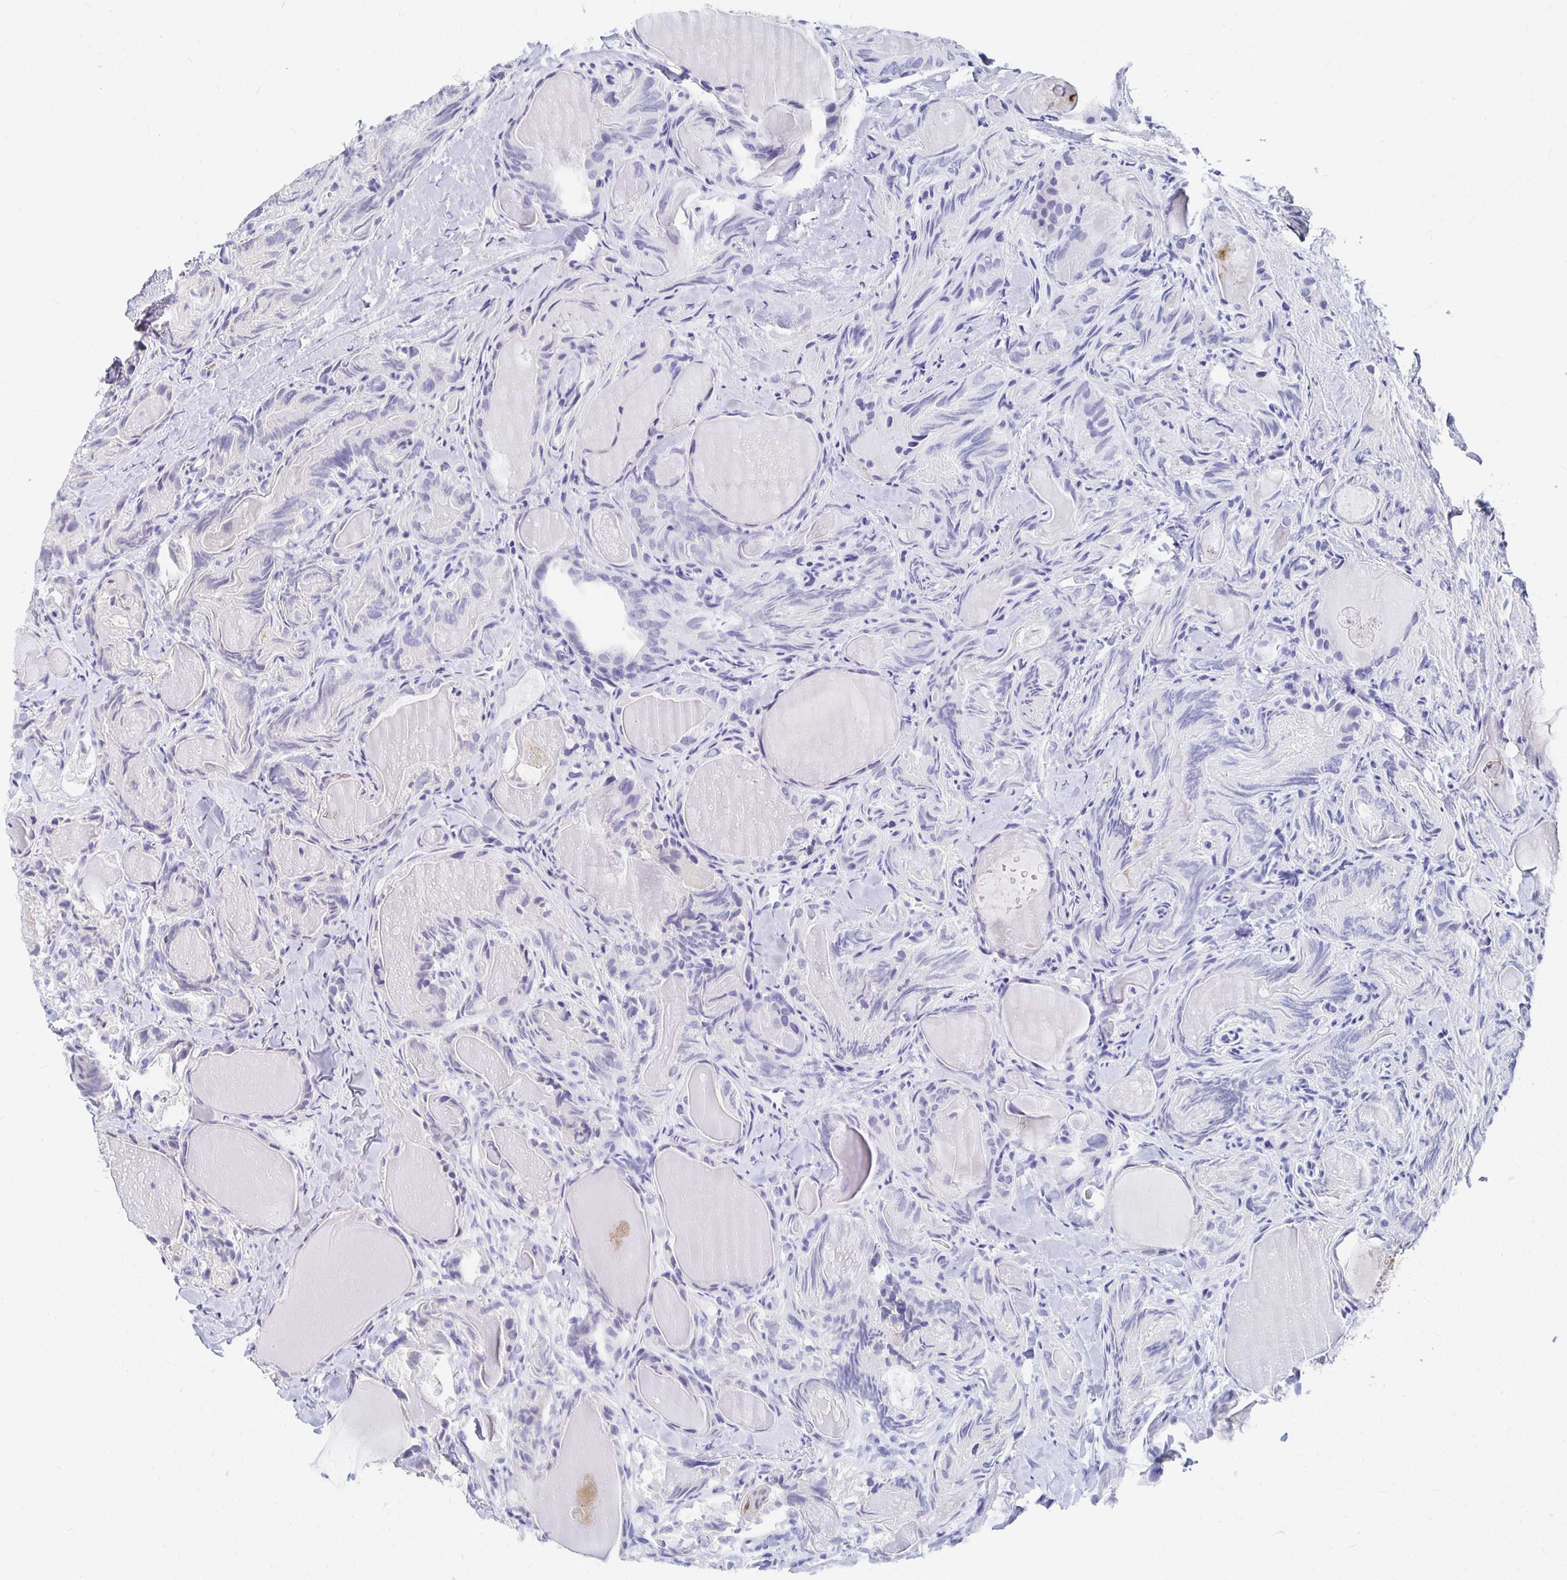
{"staining": {"intensity": "negative", "quantity": "none", "location": "none"}, "tissue": "thyroid cancer", "cell_type": "Tumor cells", "image_type": "cancer", "snomed": [{"axis": "morphology", "description": "Papillary adenocarcinoma, NOS"}, {"axis": "topography", "description": "Thyroid gland"}], "caption": "This is a histopathology image of immunohistochemistry staining of thyroid cancer, which shows no expression in tumor cells.", "gene": "FKRP", "patient": {"sex": "female", "age": 75}}